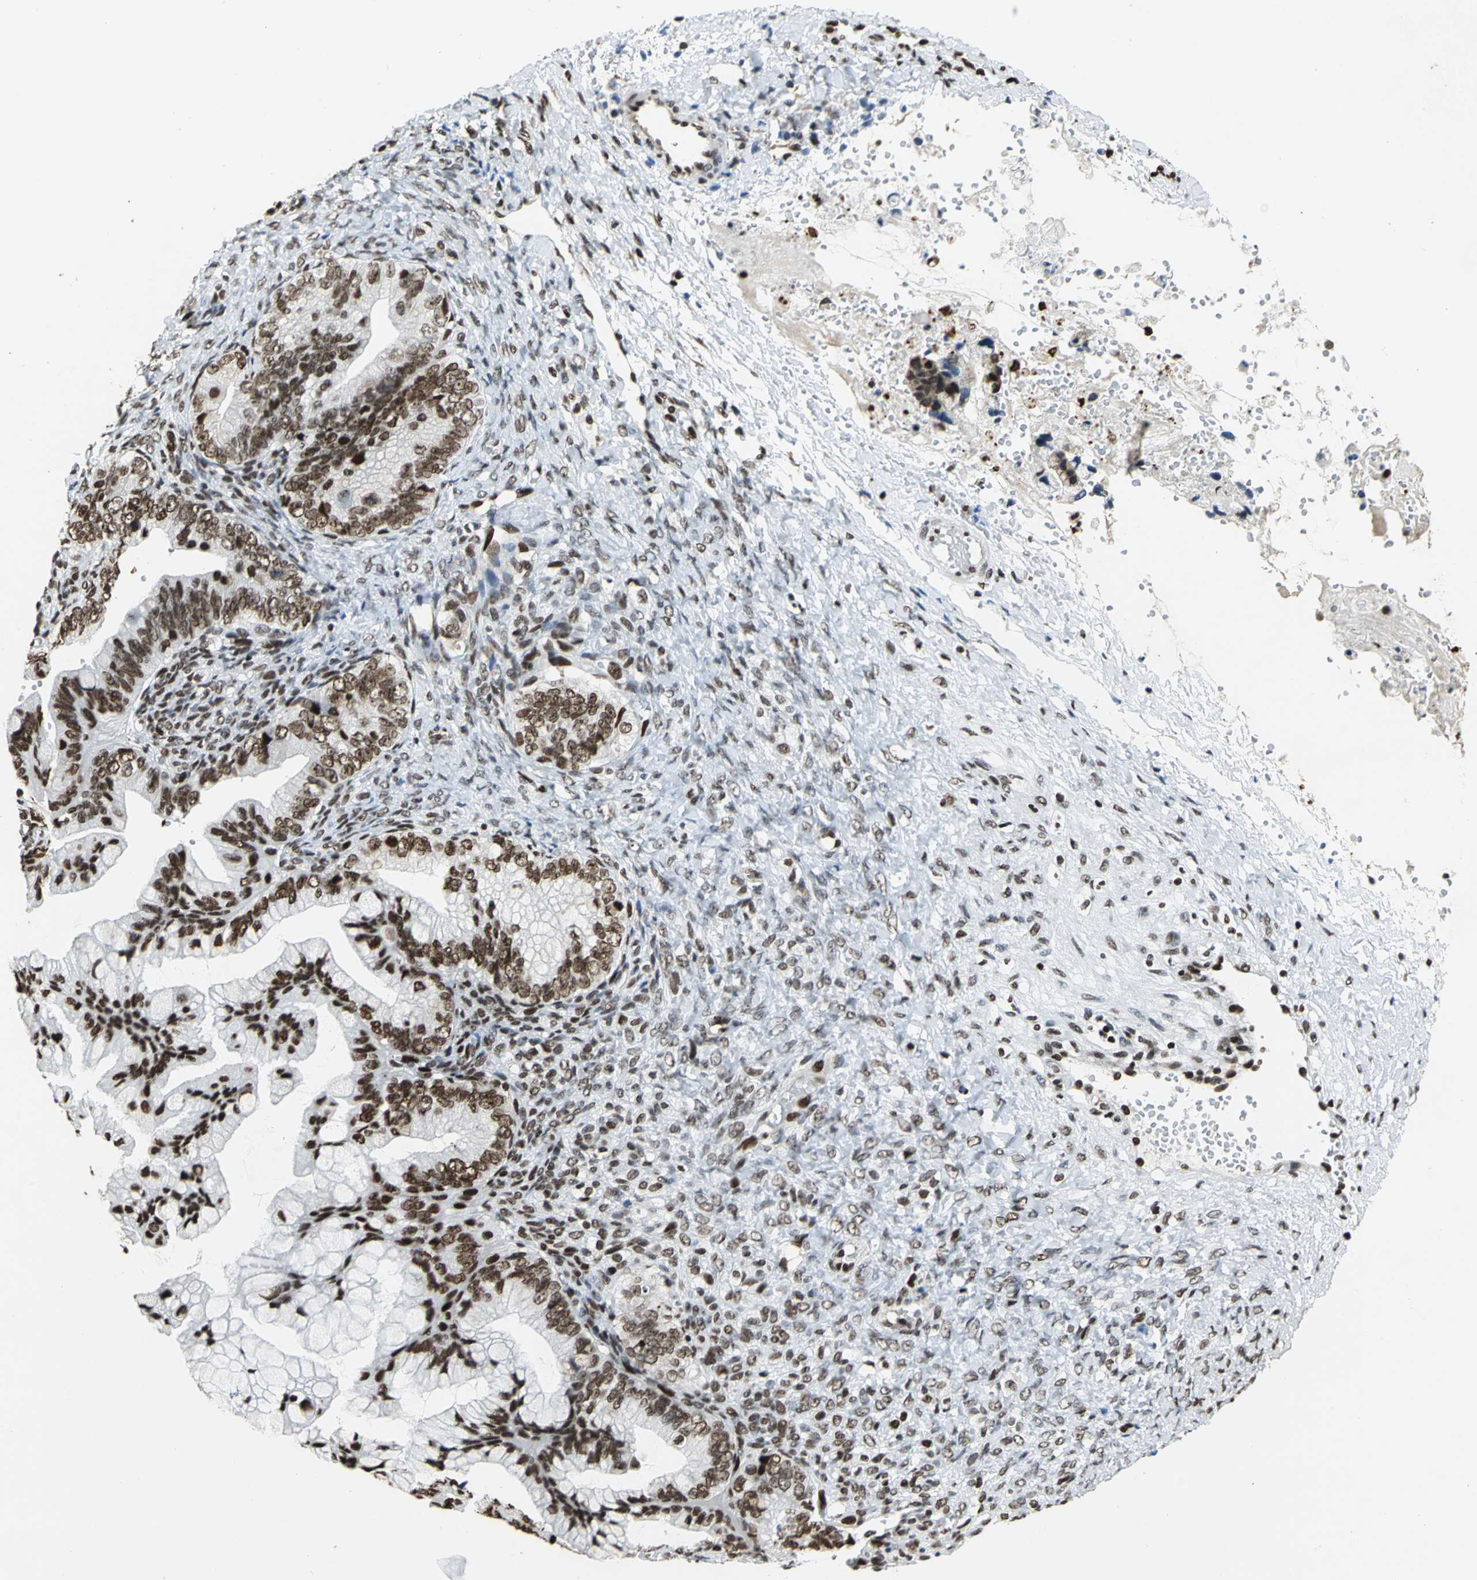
{"staining": {"intensity": "strong", "quantity": ">75%", "location": "nuclear"}, "tissue": "ovarian cancer", "cell_type": "Tumor cells", "image_type": "cancer", "snomed": [{"axis": "morphology", "description": "Cystadenocarcinoma, mucinous, NOS"}, {"axis": "topography", "description": "Ovary"}], "caption": "Immunohistochemistry image of human ovarian cancer stained for a protein (brown), which reveals high levels of strong nuclear positivity in about >75% of tumor cells.", "gene": "HMGB1", "patient": {"sex": "female", "age": 36}}